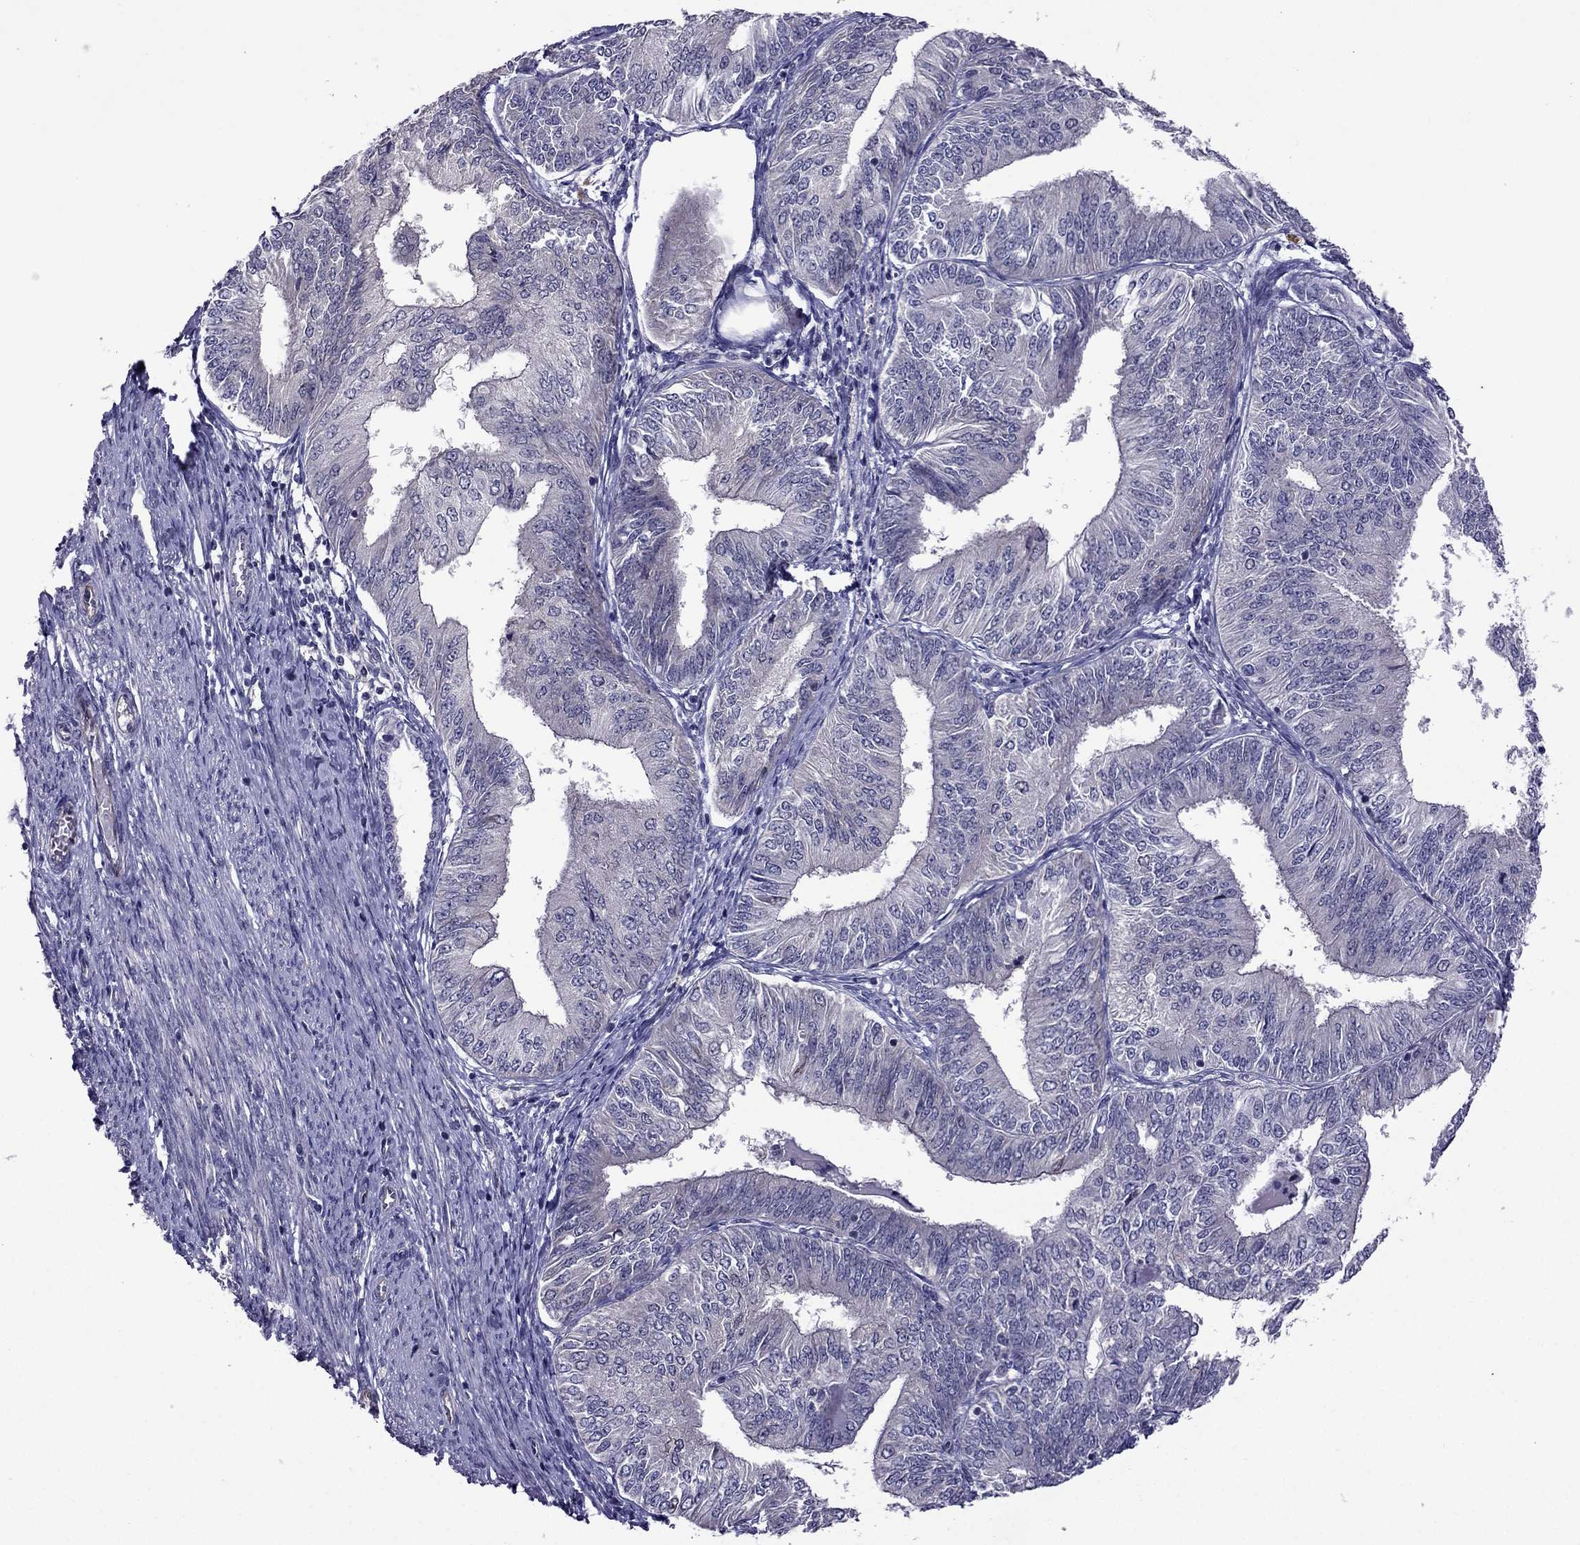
{"staining": {"intensity": "negative", "quantity": "none", "location": "none"}, "tissue": "endometrial cancer", "cell_type": "Tumor cells", "image_type": "cancer", "snomed": [{"axis": "morphology", "description": "Adenocarcinoma, NOS"}, {"axis": "topography", "description": "Endometrium"}], "caption": "Protein analysis of endometrial cancer (adenocarcinoma) demonstrates no significant staining in tumor cells.", "gene": "CDK5", "patient": {"sex": "female", "age": 58}}